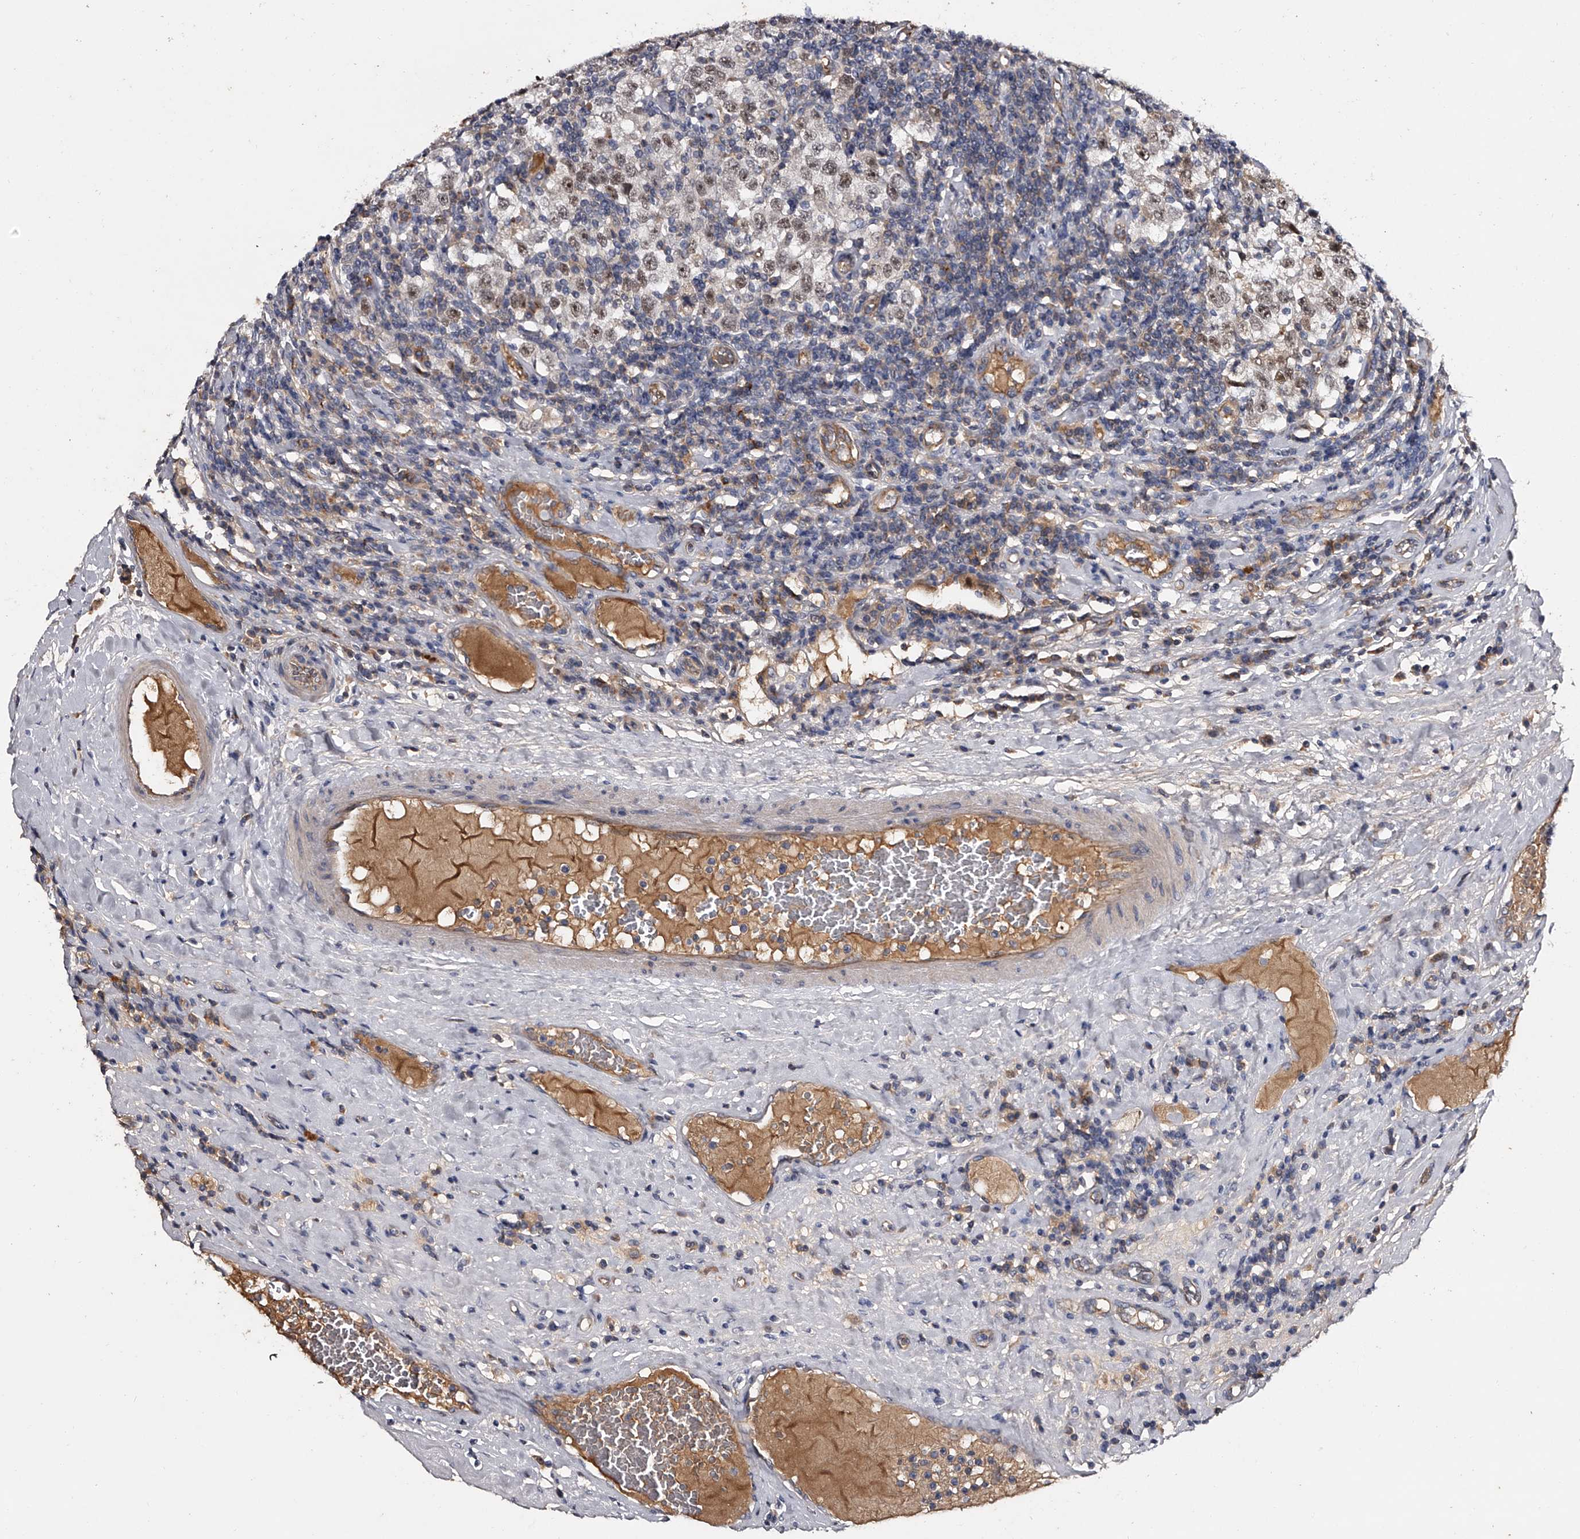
{"staining": {"intensity": "moderate", "quantity": ">75%", "location": "nuclear"}, "tissue": "testis cancer", "cell_type": "Tumor cells", "image_type": "cancer", "snomed": [{"axis": "morphology", "description": "Seminoma, NOS"}, {"axis": "topography", "description": "Testis"}], "caption": "Immunohistochemical staining of testis cancer exhibits moderate nuclear protein staining in approximately >75% of tumor cells.", "gene": "MDN1", "patient": {"sex": "male", "age": 41}}